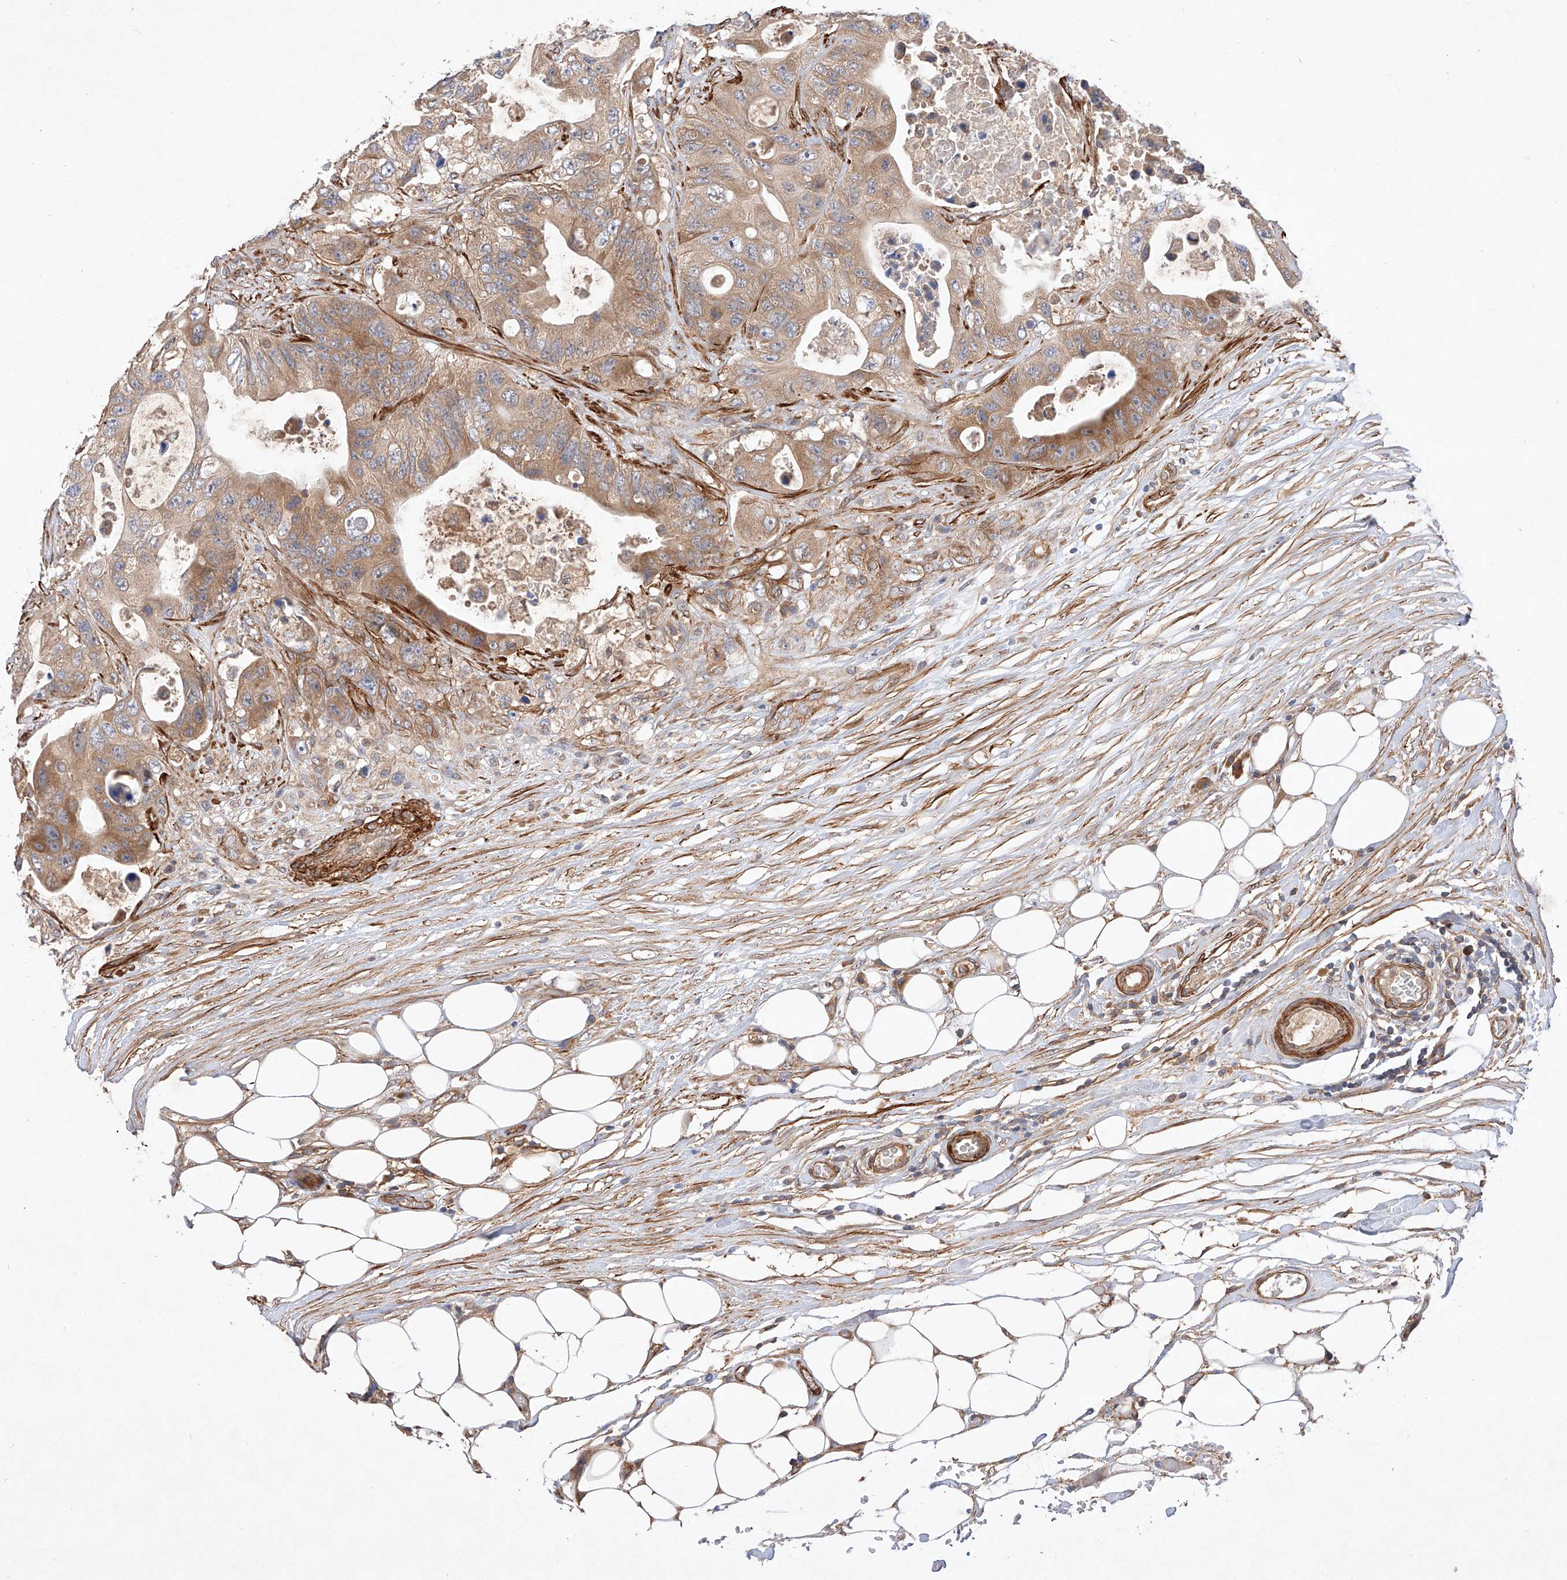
{"staining": {"intensity": "moderate", "quantity": ">75%", "location": "cytoplasmic/membranous"}, "tissue": "colorectal cancer", "cell_type": "Tumor cells", "image_type": "cancer", "snomed": [{"axis": "morphology", "description": "Adenocarcinoma, NOS"}, {"axis": "topography", "description": "Colon"}], "caption": "Immunohistochemistry photomicrograph of neoplastic tissue: adenocarcinoma (colorectal) stained using IHC exhibits medium levels of moderate protein expression localized specifically in the cytoplasmic/membranous of tumor cells, appearing as a cytoplasmic/membranous brown color.", "gene": "RAB23", "patient": {"sex": "female", "age": 46}}